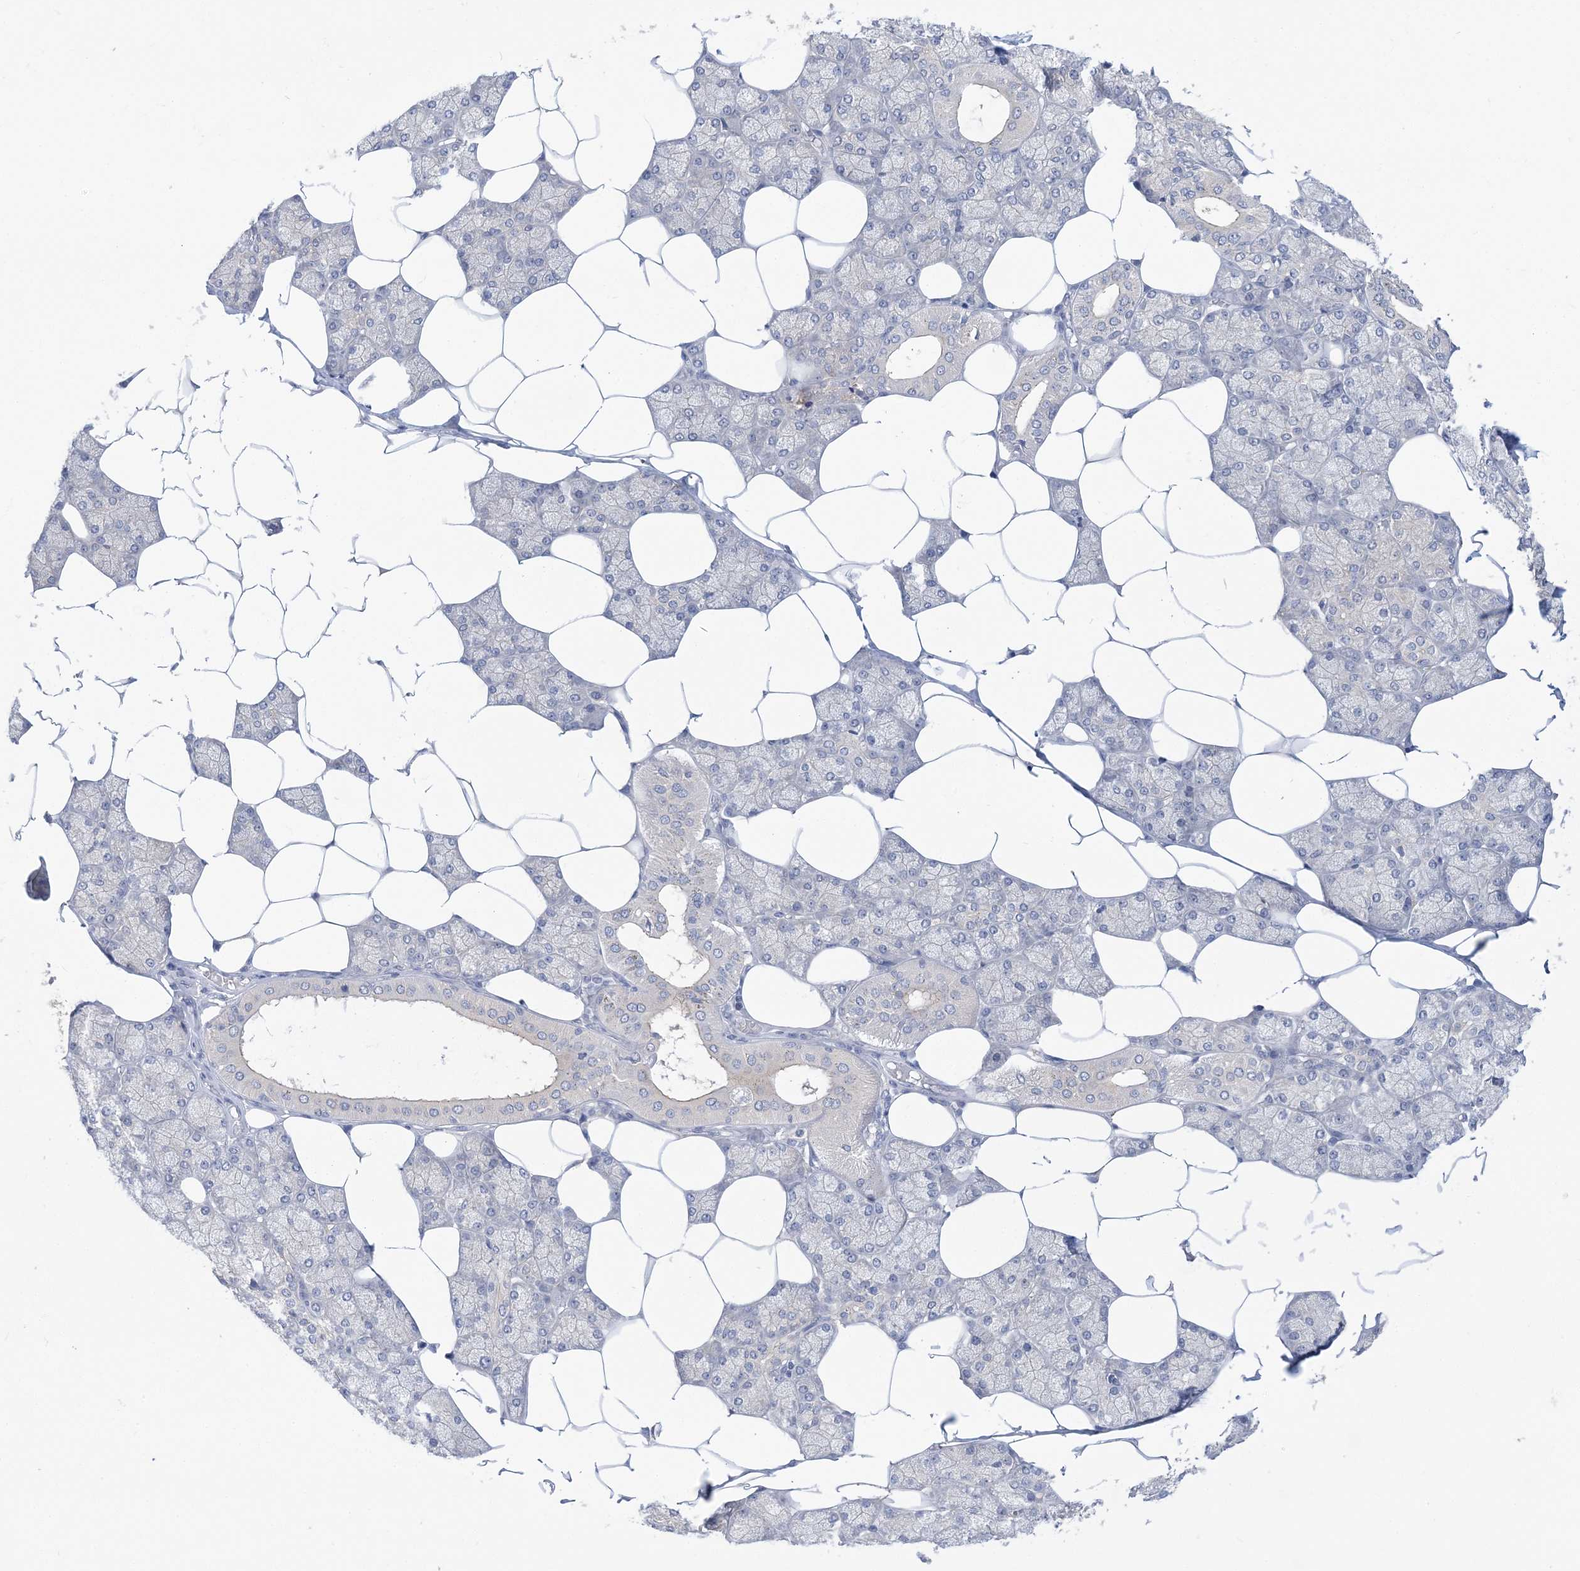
{"staining": {"intensity": "weak", "quantity": "<25%", "location": "cytoplasmic/membranous"}, "tissue": "salivary gland", "cell_type": "Glandular cells", "image_type": "normal", "snomed": [{"axis": "morphology", "description": "Normal tissue, NOS"}, {"axis": "topography", "description": "Salivary gland"}], "caption": "This is a histopathology image of immunohistochemistry staining of normal salivary gland, which shows no staining in glandular cells.", "gene": "ANKRD35", "patient": {"sex": "male", "age": 62}}